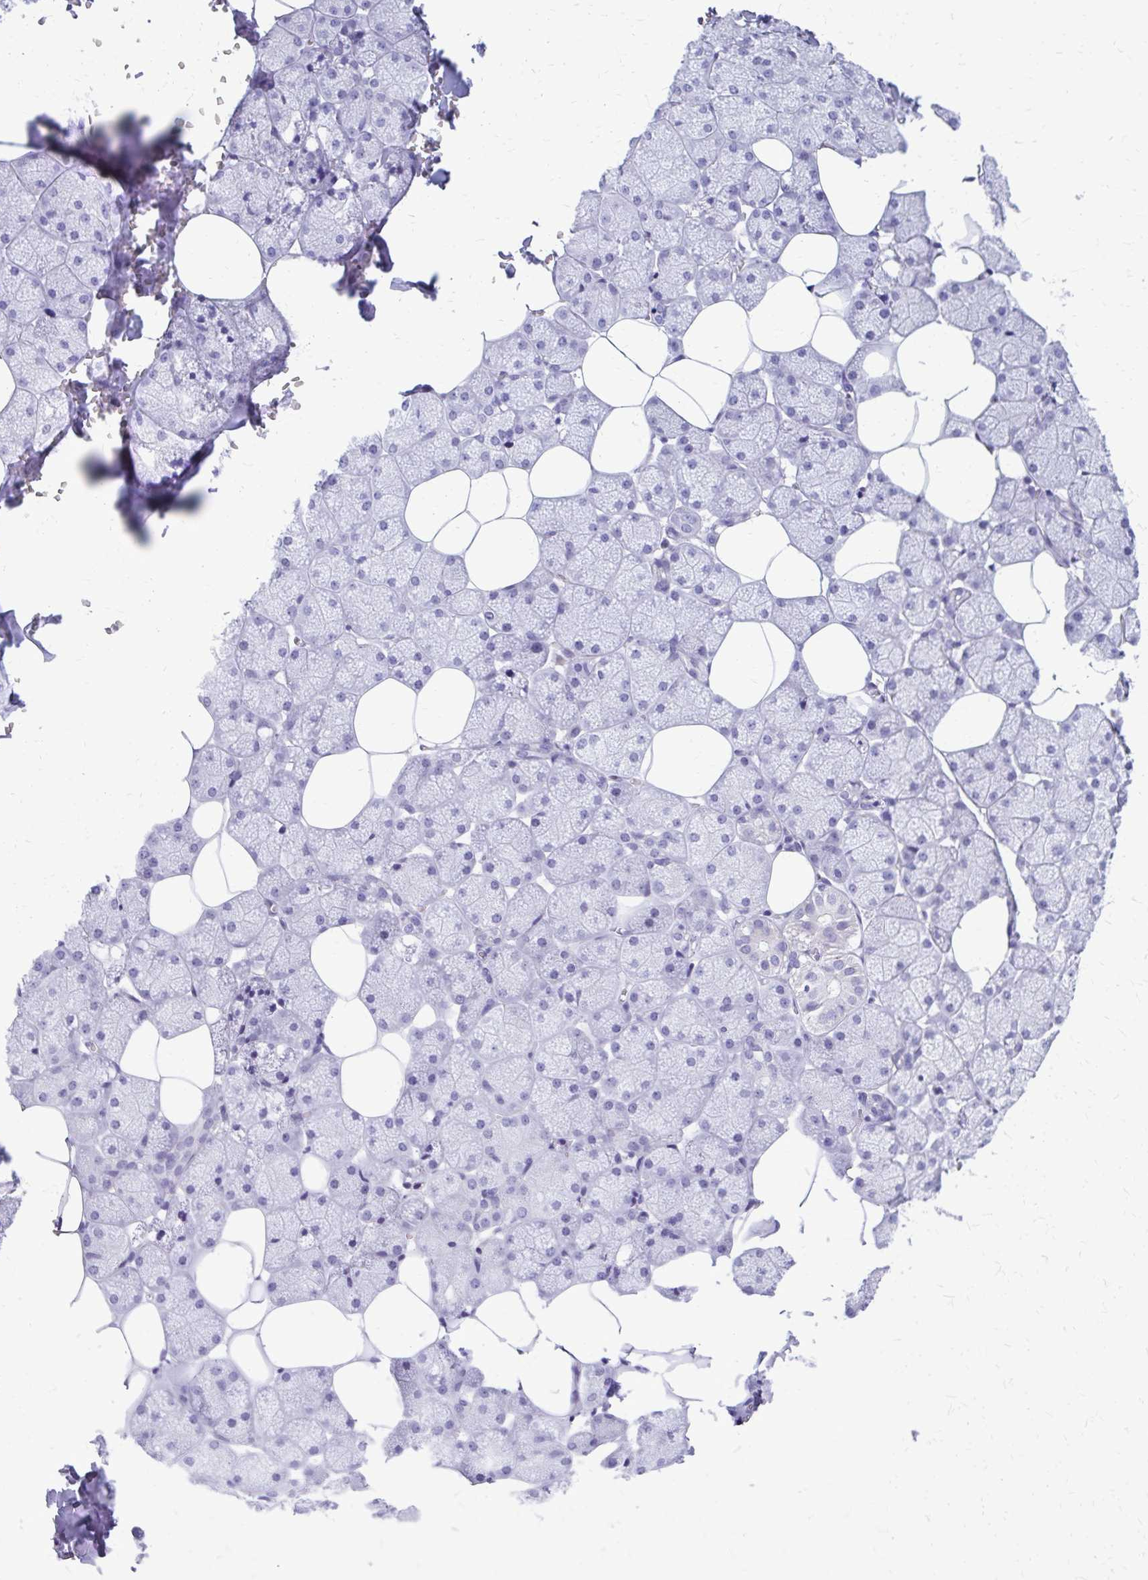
{"staining": {"intensity": "negative", "quantity": "none", "location": "none"}, "tissue": "salivary gland", "cell_type": "Glandular cells", "image_type": "normal", "snomed": [{"axis": "morphology", "description": "Normal tissue, NOS"}, {"axis": "topography", "description": "Salivary gland"}, {"axis": "topography", "description": "Peripheral nerve tissue"}], "caption": "An immunohistochemistry image of benign salivary gland is shown. There is no staining in glandular cells of salivary gland.", "gene": "LCN15", "patient": {"sex": "male", "age": 38}}